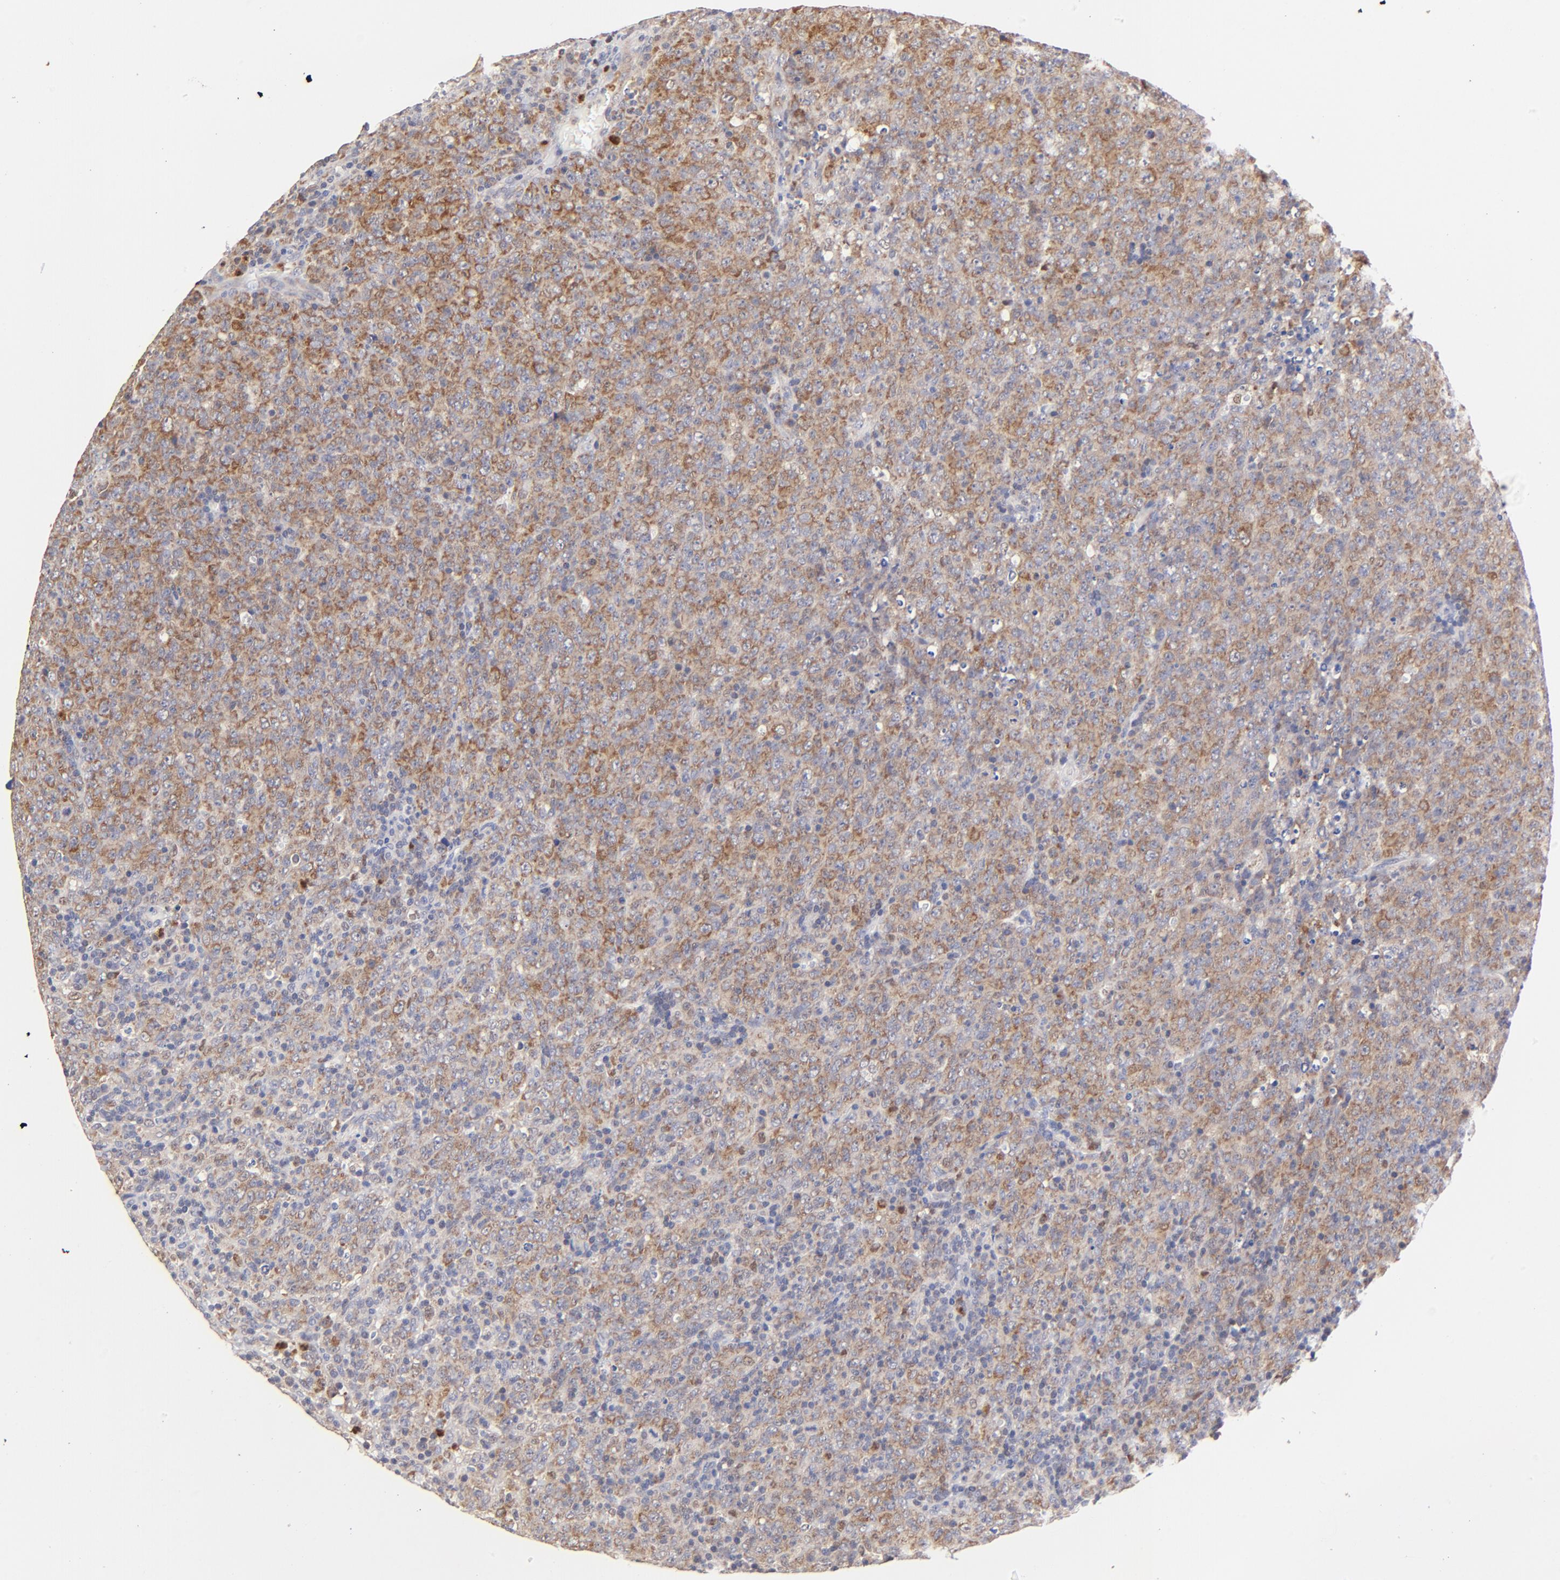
{"staining": {"intensity": "moderate", "quantity": "25%-75%", "location": "cytoplasmic/membranous"}, "tissue": "lymphoma", "cell_type": "Tumor cells", "image_type": "cancer", "snomed": [{"axis": "morphology", "description": "Malignant lymphoma, non-Hodgkin's type, High grade"}, {"axis": "topography", "description": "Tonsil"}], "caption": "Moderate cytoplasmic/membranous positivity for a protein is appreciated in approximately 25%-75% of tumor cells of lymphoma using immunohistochemistry.", "gene": "BBOF1", "patient": {"sex": "female", "age": 36}}